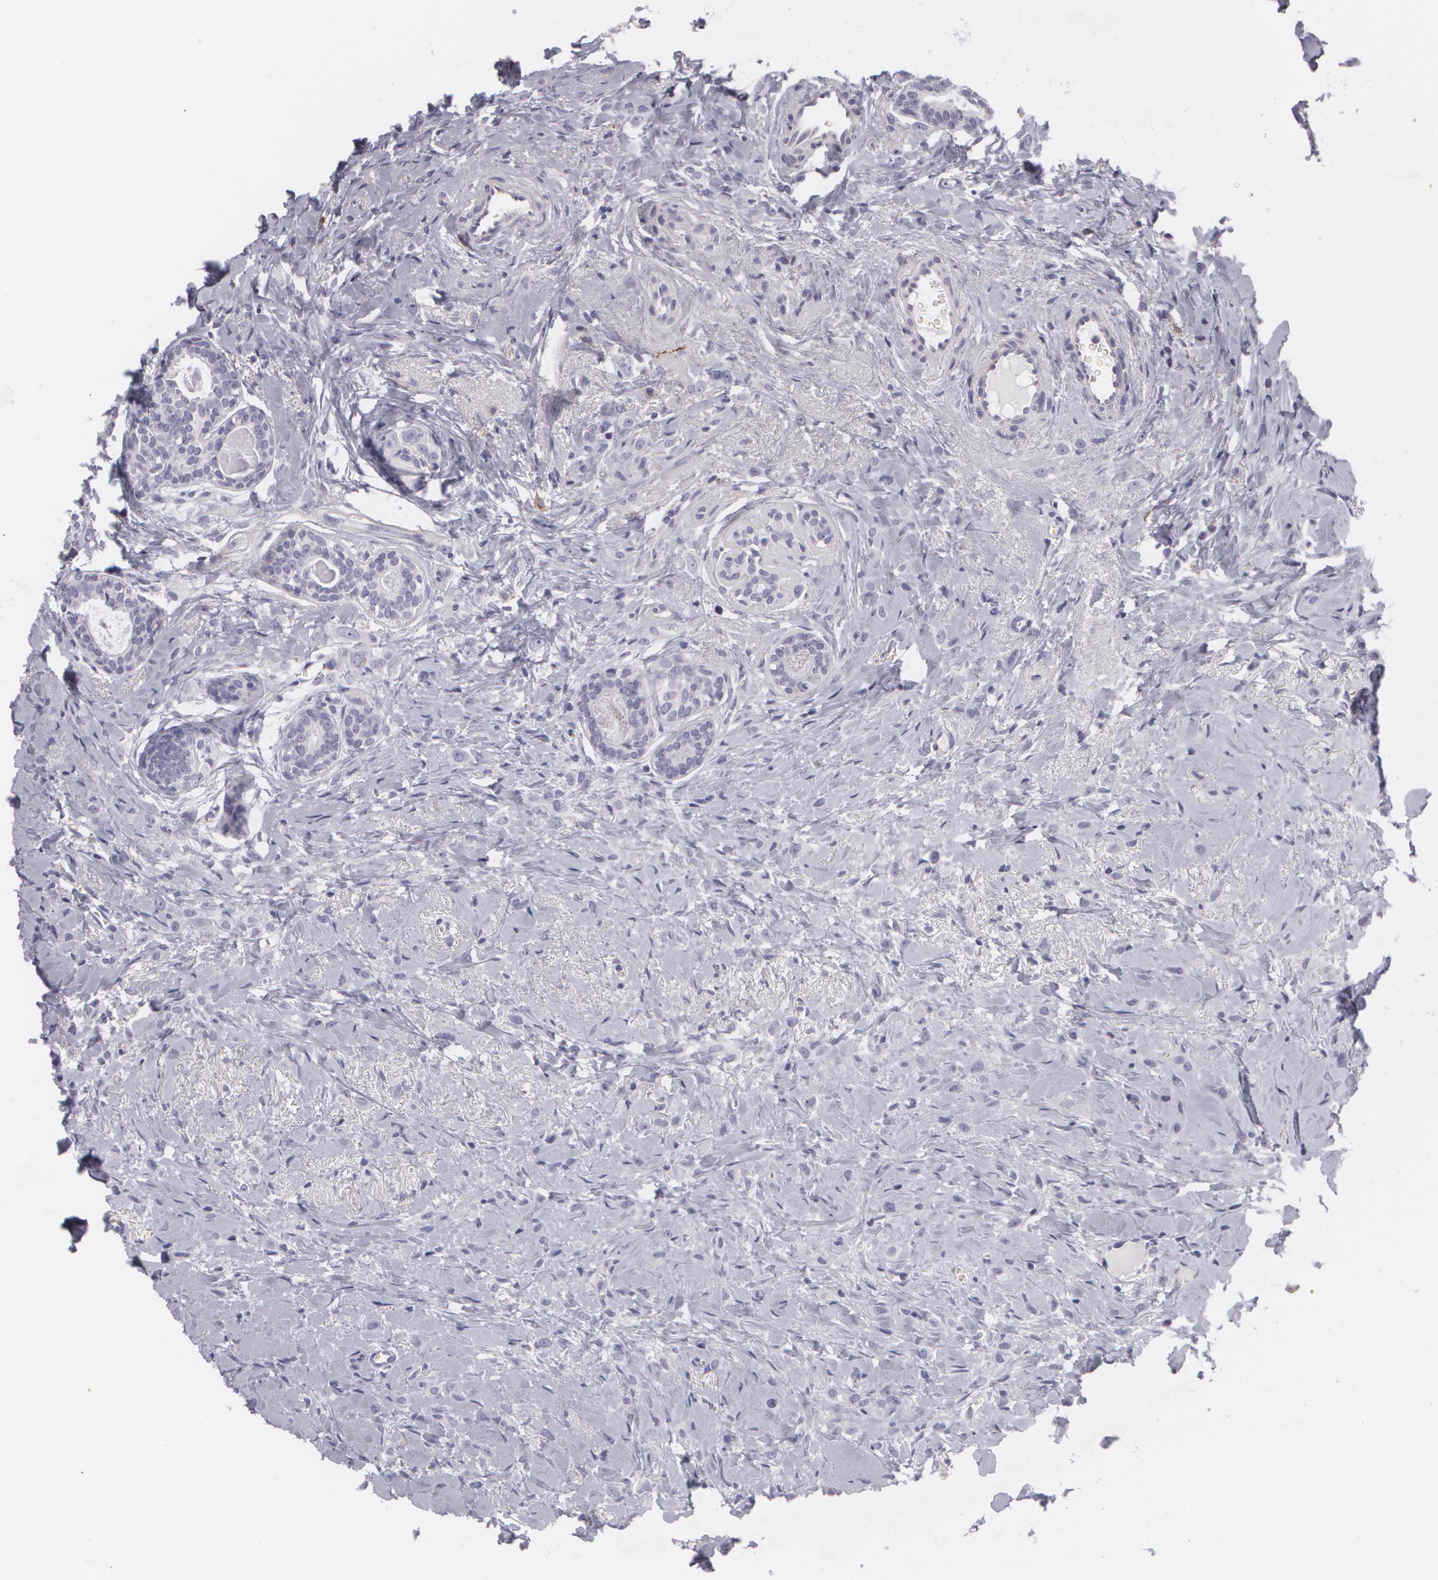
{"staining": {"intensity": "negative", "quantity": "none", "location": "none"}, "tissue": "breast cancer", "cell_type": "Tumor cells", "image_type": "cancer", "snomed": [{"axis": "morphology", "description": "Lobular carcinoma"}, {"axis": "topography", "description": "Breast"}], "caption": "This is an IHC photomicrograph of lobular carcinoma (breast). There is no positivity in tumor cells.", "gene": "MAP2", "patient": {"sex": "female", "age": 57}}